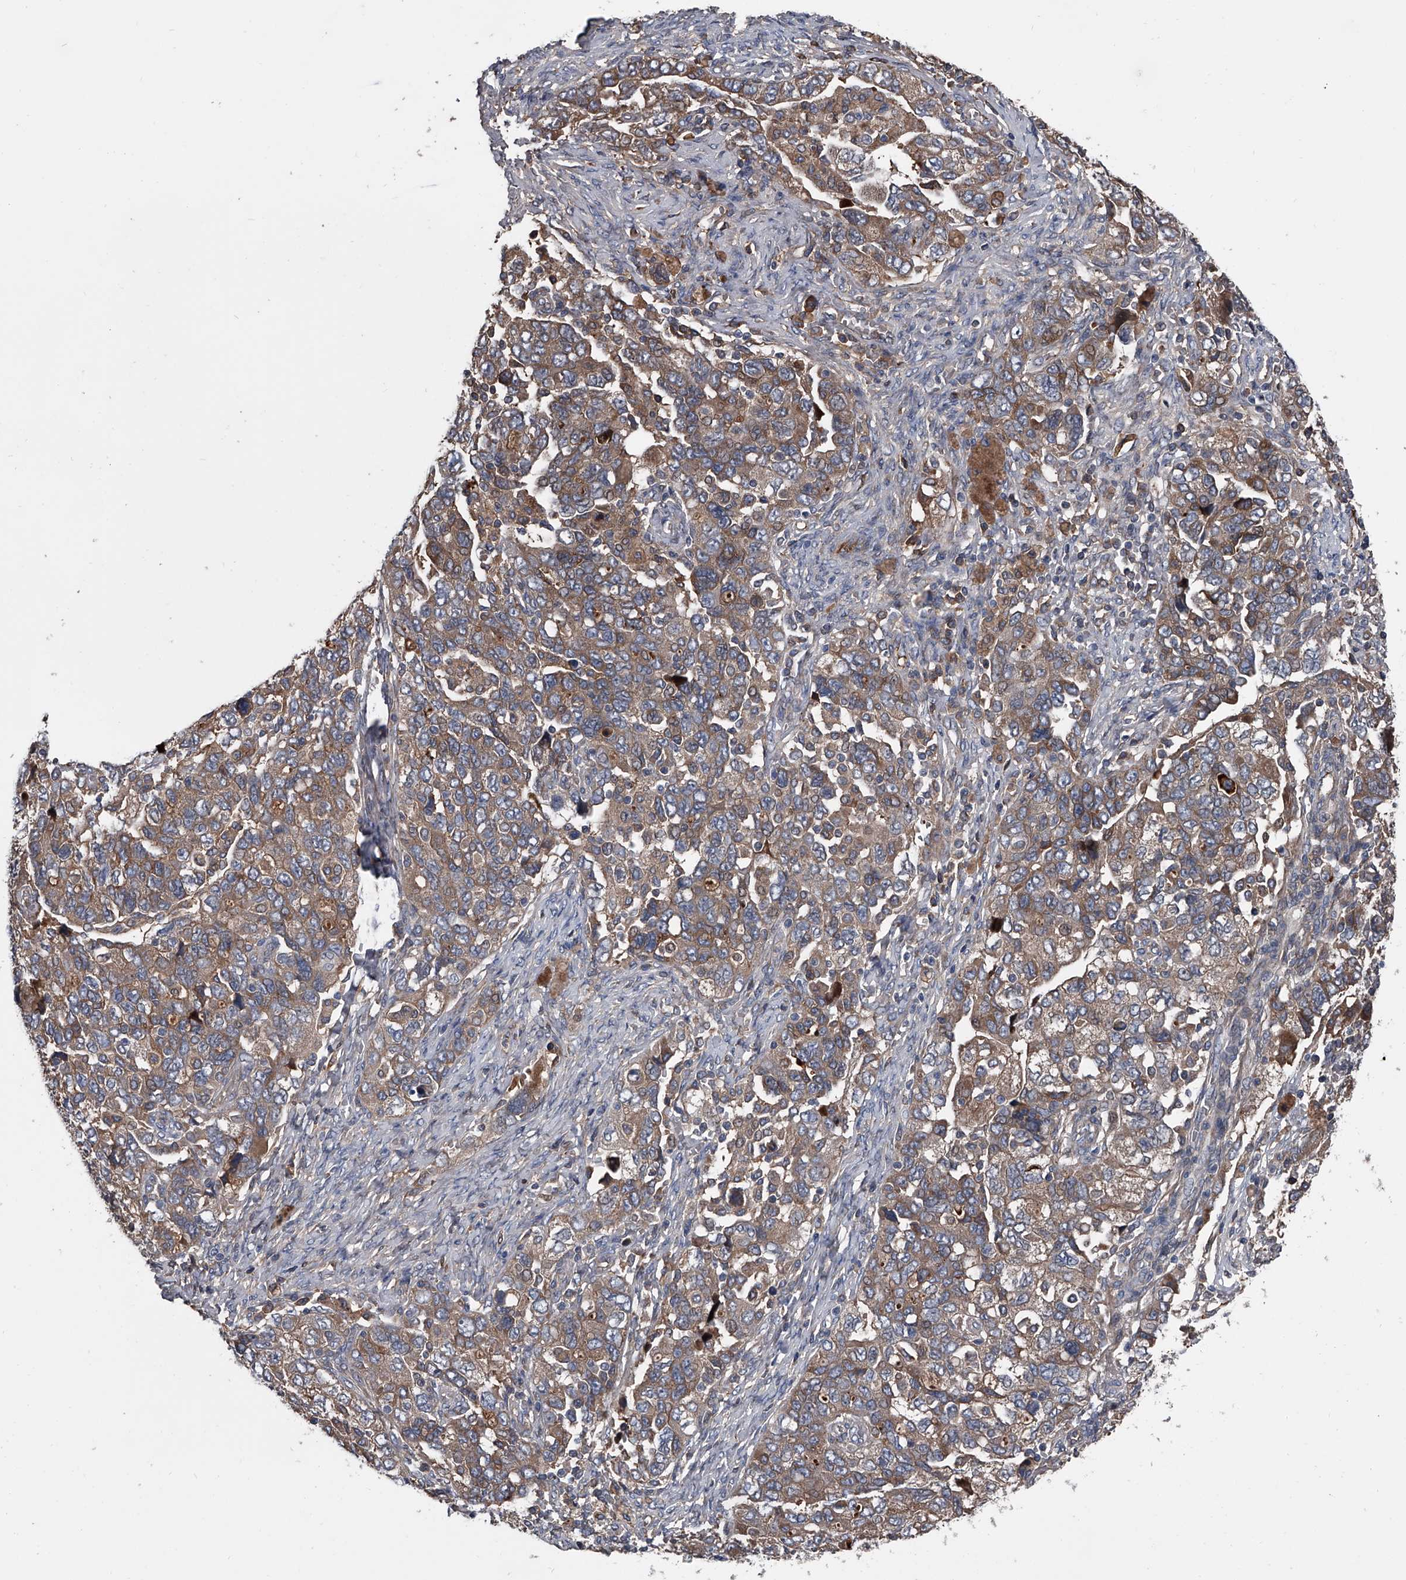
{"staining": {"intensity": "moderate", "quantity": ">75%", "location": "cytoplasmic/membranous"}, "tissue": "ovarian cancer", "cell_type": "Tumor cells", "image_type": "cancer", "snomed": [{"axis": "morphology", "description": "Carcinoma, NOS"}, {"axis": "morphology", "description": "Cystadenocarcinoma, serous, NOS"}, {"axis": "topography", "description": "Ovary"}], "caption": "Immunohistochemistry (IHC) histopathology image of ovarian carcinoma stained for a protein (brown), which demonstrates medium levels of moderate cytoplasmic/membranous expression in approximately >75% of tumor cells.", "gene": "KIF13A", "patient": {"sex": "female", "age": 69}}